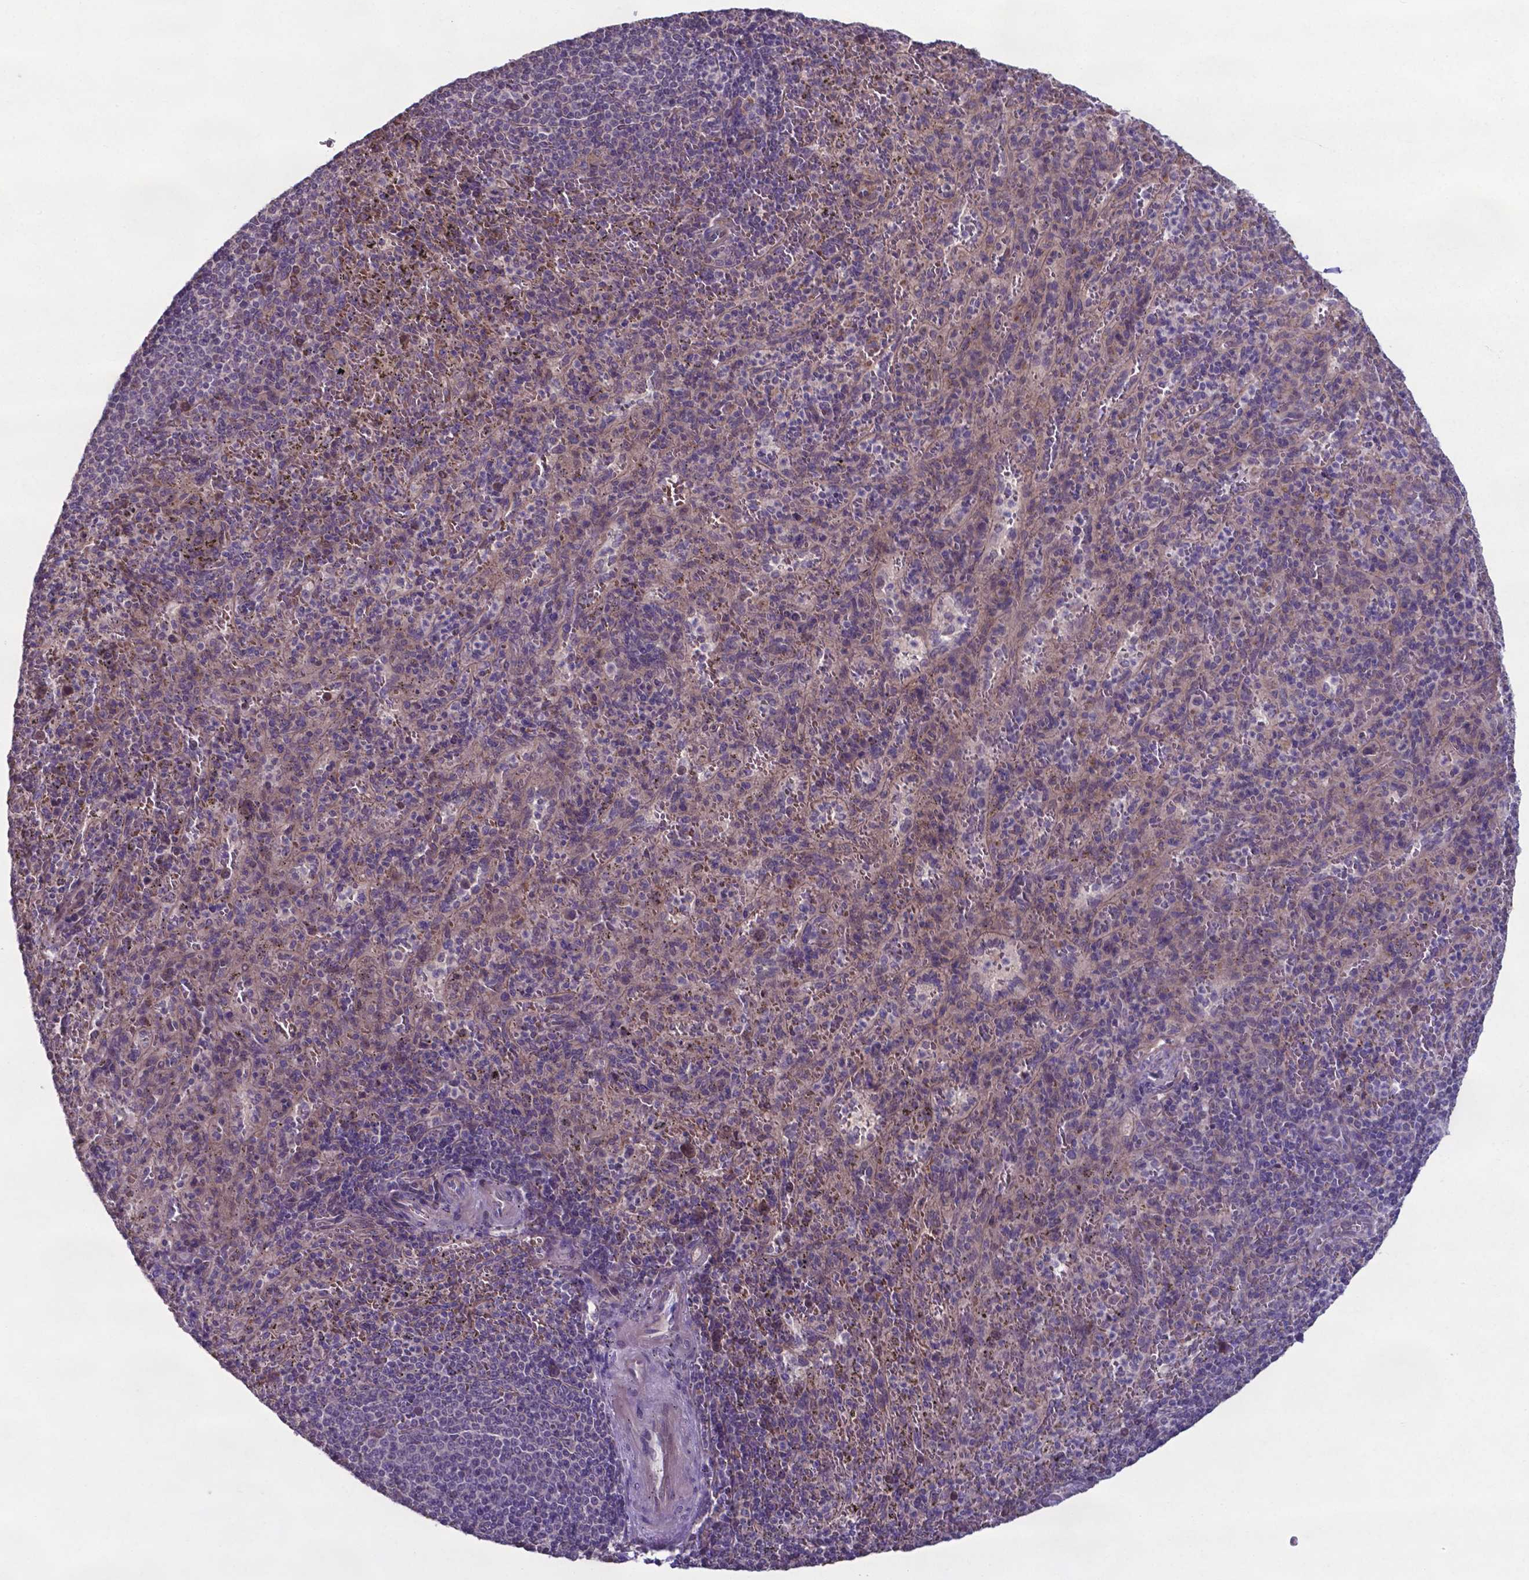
{"staining": {"intensity": "weak", "quantity": "<25%", "location": "cytoplasmic/membranous"}, "tissue": "spleen", "cell_type": "Cells in red pulp", "image_type": "normal", "snomed": [{"axis": "morphology", "description": "Normal tissue, NOS"}, {"axis": "topography", "description": "Spleen"}], "caption": "Immunohistochemical staining of benign spleen demonstrates no significant positivity in cells in red pulp. The staining is performed using DAB (3,3'-diaminobenzidine) brown chromogen with nuclei counter-stained in using hematoxylin.", "gene": "TYRO3", "patient": {"sex": "male", "age": 57}}